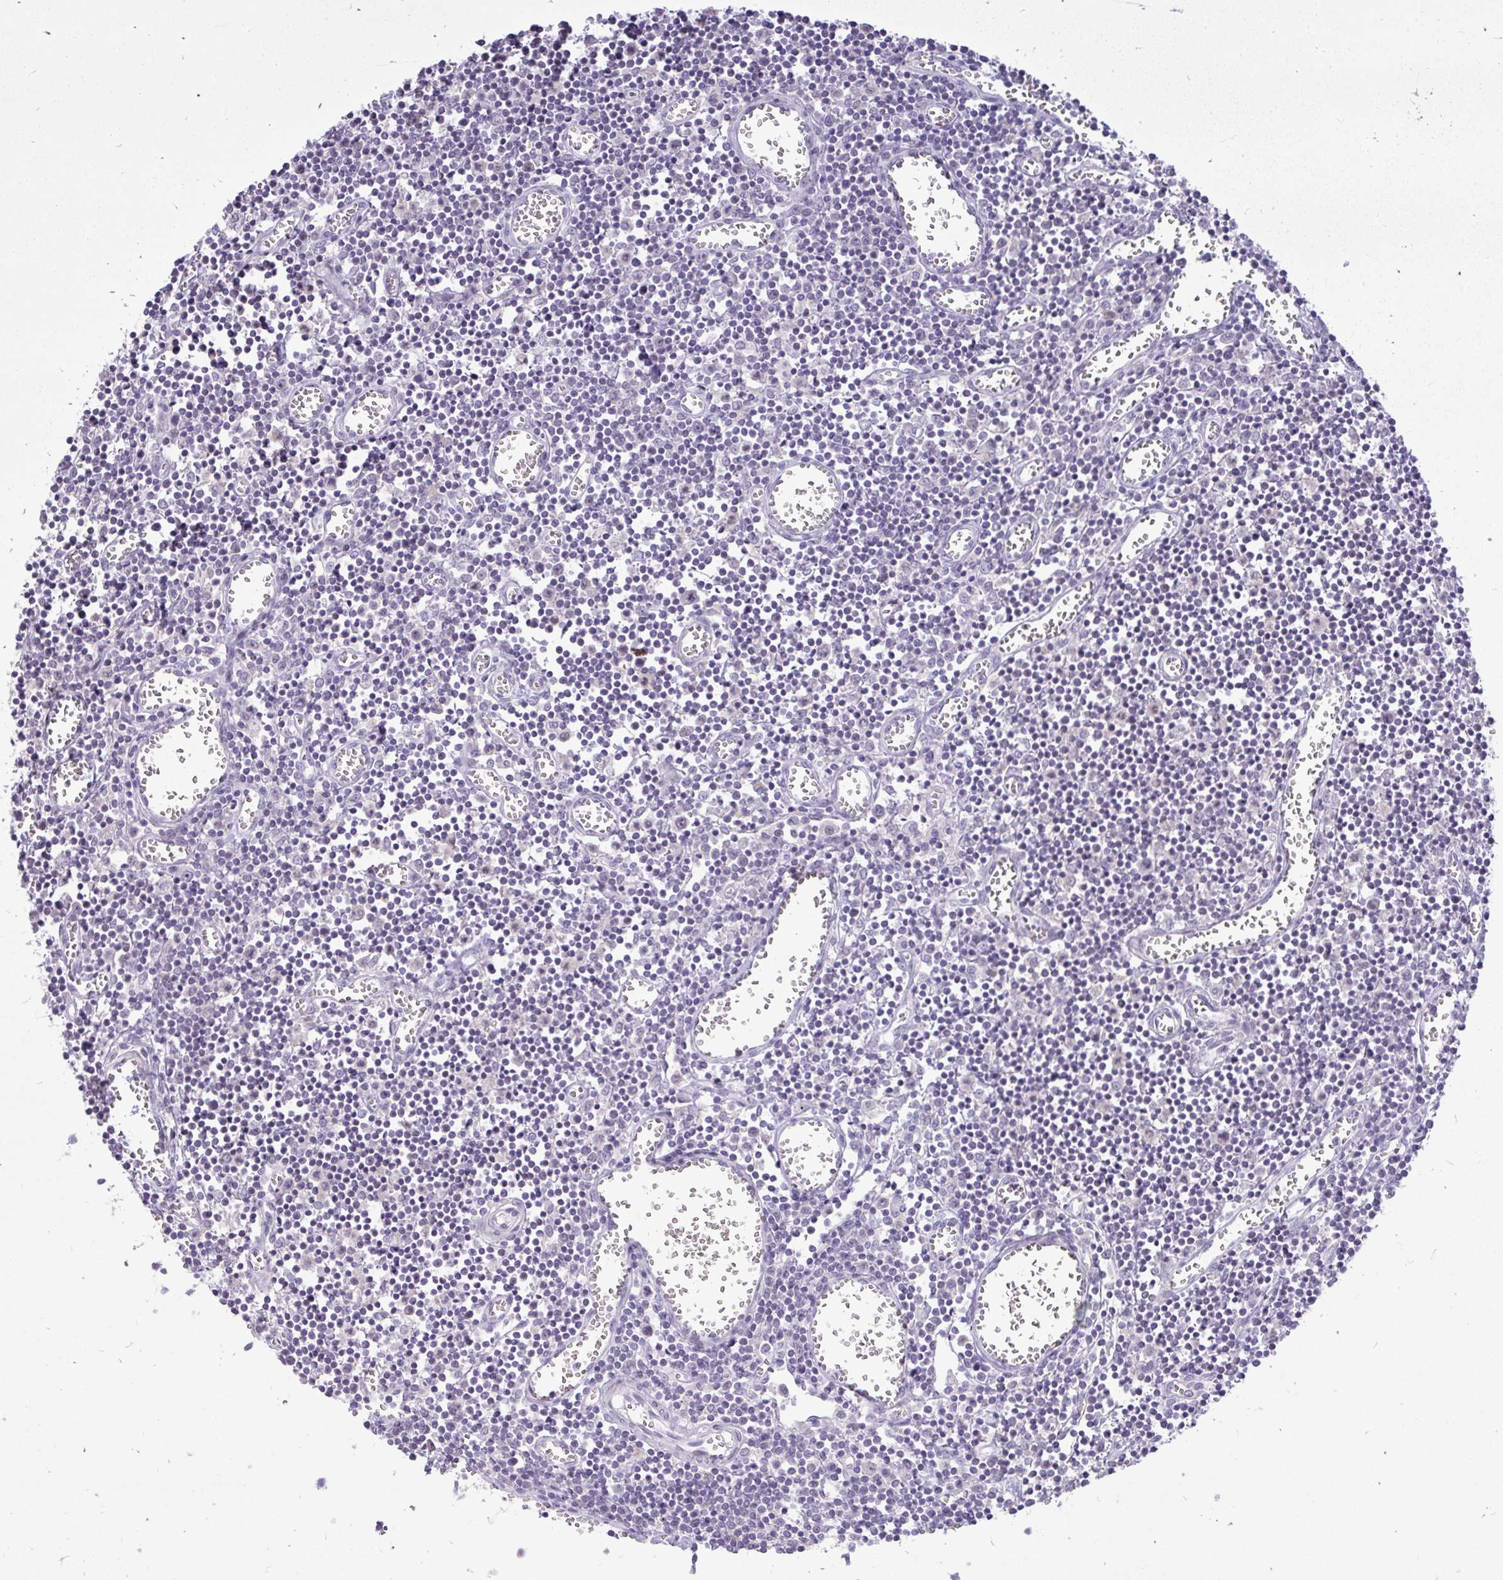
{"staining": {"intensity": "negative", "quantity": "none", "location": "none"}, "tissue": "lymph node", "cell_type": "Germinal center cells", "image_type": "normal", "snomed": [{"axis": "morphology", "description": "Normal tissue, NOS"}, {"axis": "topography", "description": "Lymph node"}], "caption": "This image is of unremarkable lymph node stained with immunohistochemistry to label a protein in brown with the nuclei are counter-stained blue. There is no positivity in germinal center cells.", "gene": "OR8D1", "patient": {"sex": "male", "age": 66}}